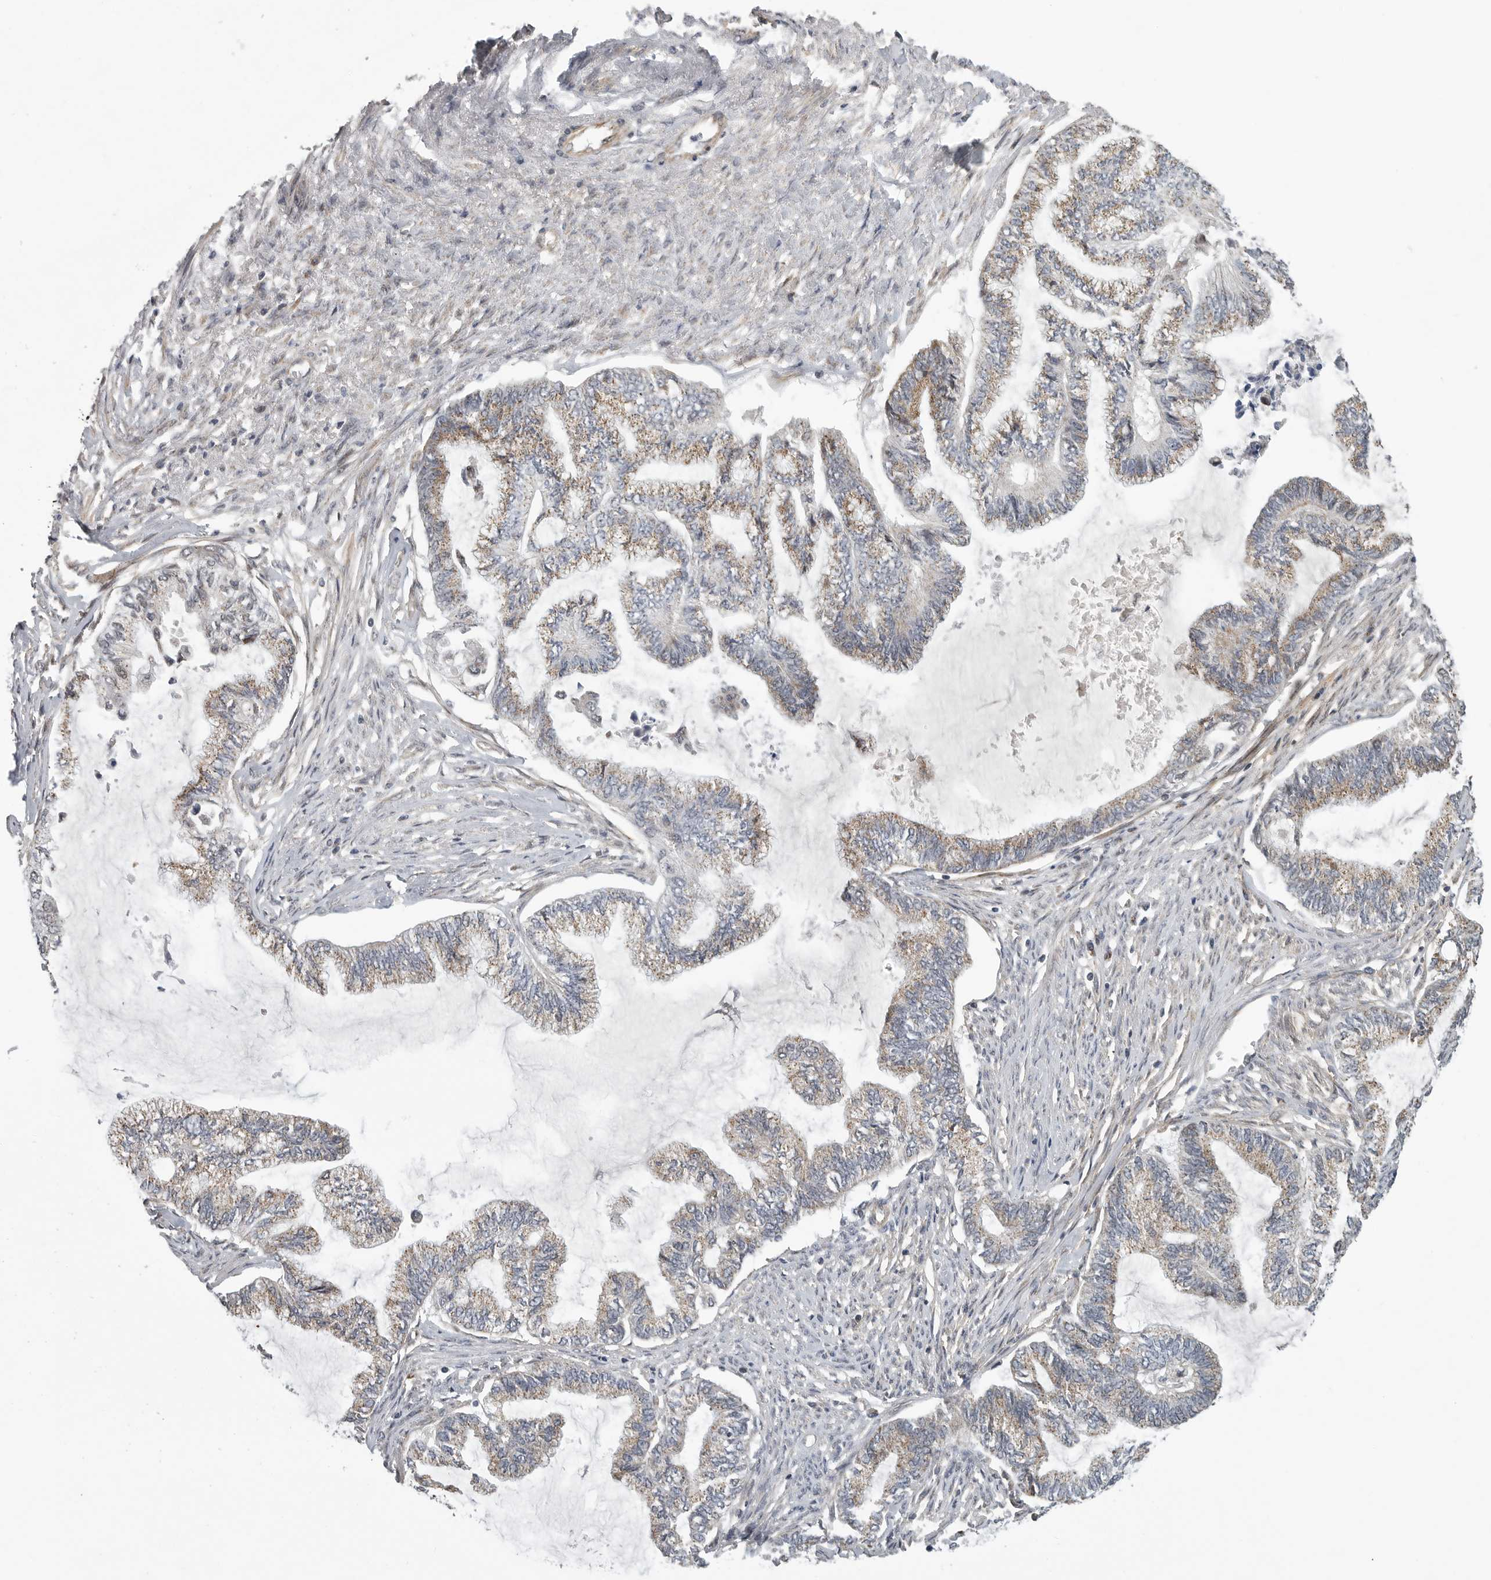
{"staining": {"intensity": "weak", "quantity": ">75%", "location": "cytoplasmic/membranous"}, "tissue": "endometrial cancer", "cell_type": "Tumor cells", "image_type": "cancer", "snomed": [{"axis": "morphology", "description": "Adenocarcinoma, NOS"}, {"axis": "topography", "description": "Endometrium"}], "caption": "Immunohistochemical staining of human endometrial cancer (adenocarcinoma) demonstrates low levels of weak cytoplasmic/membranous protein expression in about >75% of tumor cells.", "gene": "TMPRSS11F", "patient": {"sex": "female", "age": 86}}